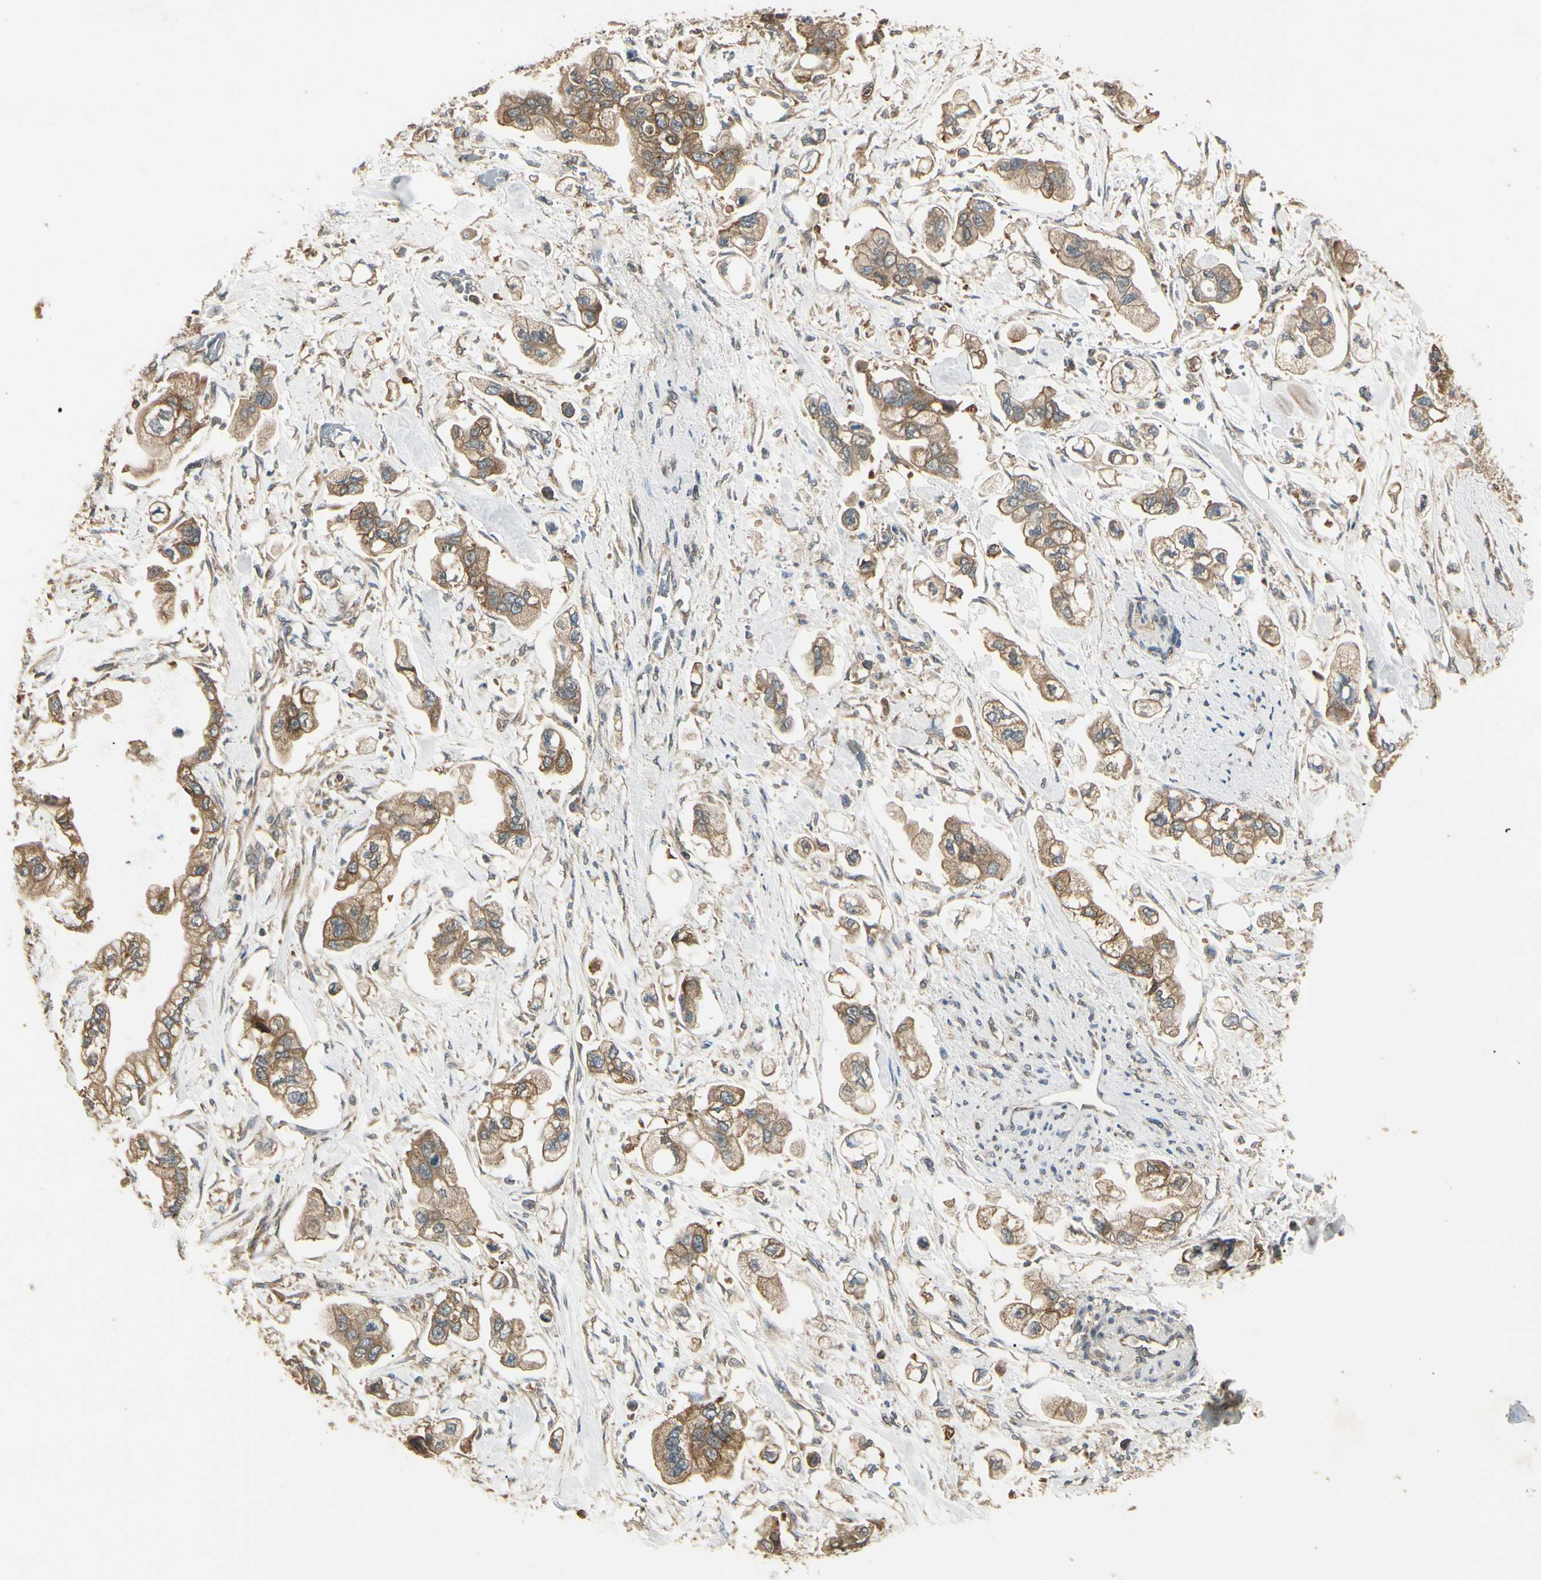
{"staining": {"intensity": "moderate", "quantity": ">75%", "location": "cytoplasmic/membranous"}, "tissue": "stomach cancer", "cell_type": "Tumor cells", "image_type": "cancer", "snomed": [{"axis": "morphology", "description": "Adenocarcinoma, NOS"}, {"axis": "topography", "description": "Stomach"}], "caption": "The image reveals staining of stomach cancer (adenocarcinoma), revealing moderate cytoplasmic/membranous protein expression (brown color) within tumor cells.", "gene": "CCT7", "patient": {"sex": "male", "age": 62}}